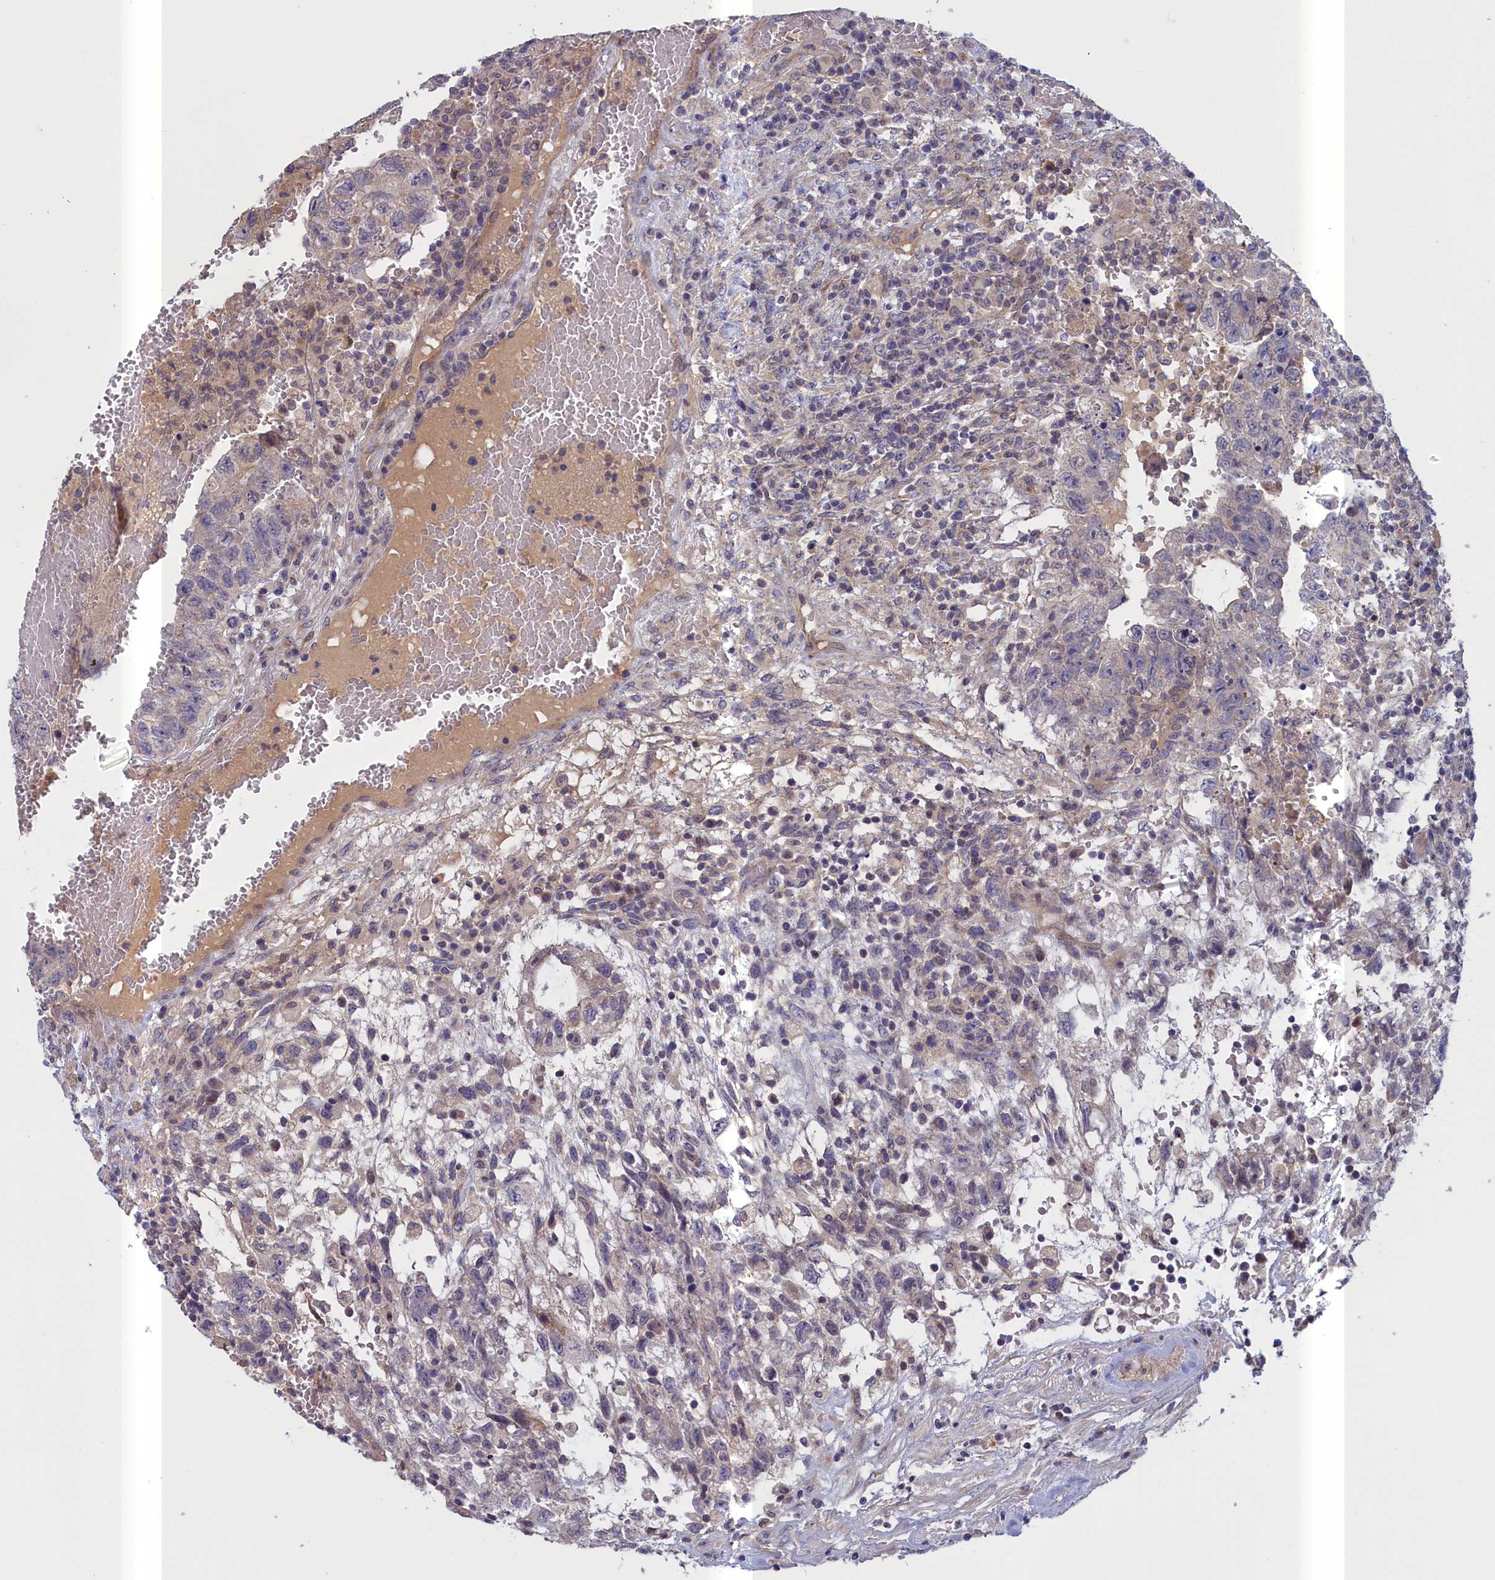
{"staining": {"intensity": "negative", "quantity": "none", "location": "none"}, "tissue": "testis cancer", "cell_type": "Tumor cells", "image_type": "cancer", "snomed": [{"axis": "morphology", "description": "Carcinoma, Embryonal, NOS"}, {"axis": "topography", "description": "Testis"}], "caption": "IHC histopathology image of testis cancer (embryonal carcinoma) stained for a protein (brown), which demonstrates no staining in tumor cells.", "gene": "IGFALS", "patient": {"sex": "male", "age": 36}}